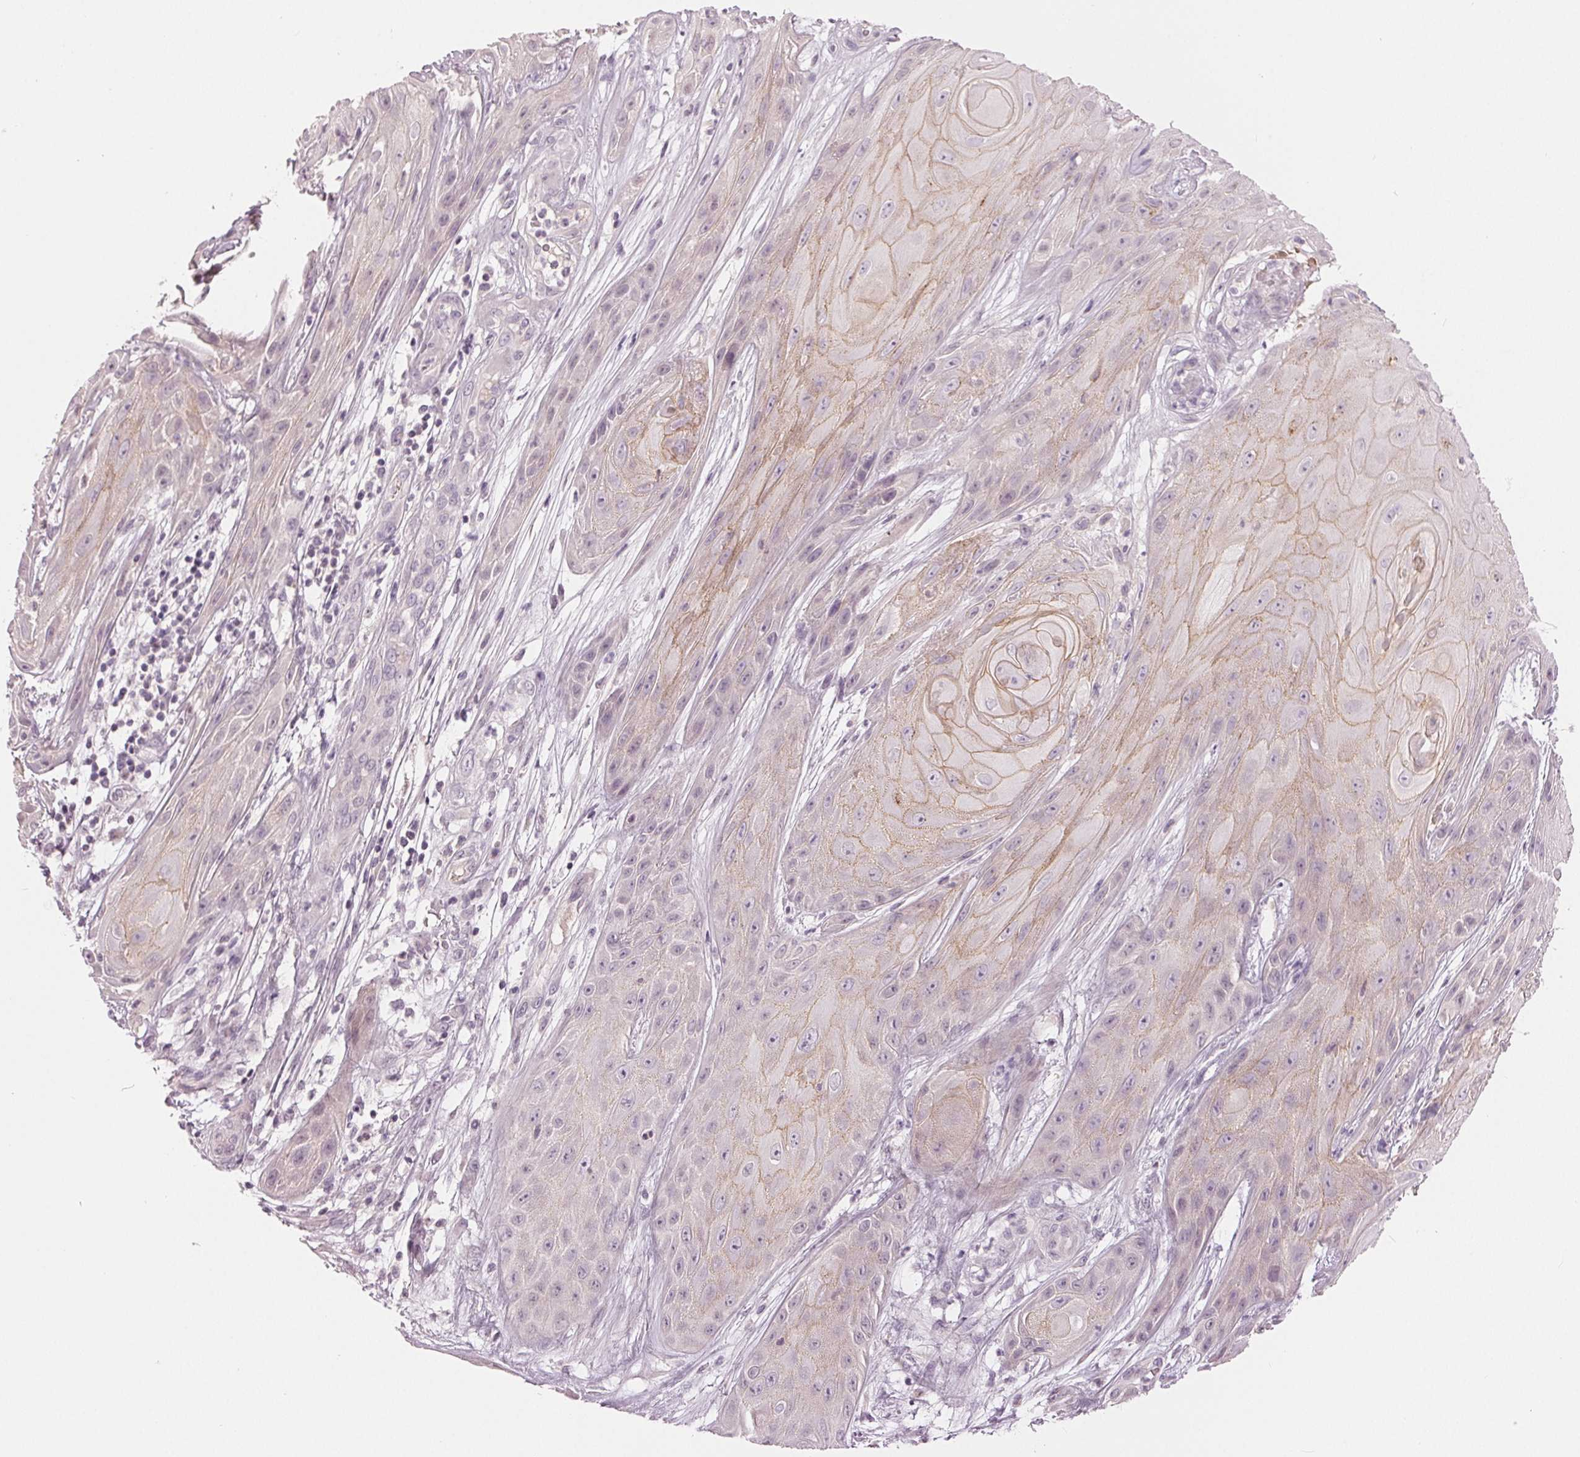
{"staining": {"intensity": "weak", "quantity": "<25%", "location": "cytoplasmic/membranous"}, "tissue": "skin cancer", "cell_type": "Tumor cells", "image_type": "cancer", "snomed": [{"axis": "morphology", "description": "Squamous cell carcinoma, NOS"}, {"axis": "topography", "description": "Skin"}], "caption": "Immunohistochemistry photomicrograph of neoplastic tissue: human squamous cell carcinoma (skin) stained with DAB exhibits no significant protein staining in tumor cells. The staining is performed using DAB brown chromogen with nuclei counter-stained in using hematoxylin.", "gene": "ZNF605", "patient": {"sex": "male", "age": 62}}